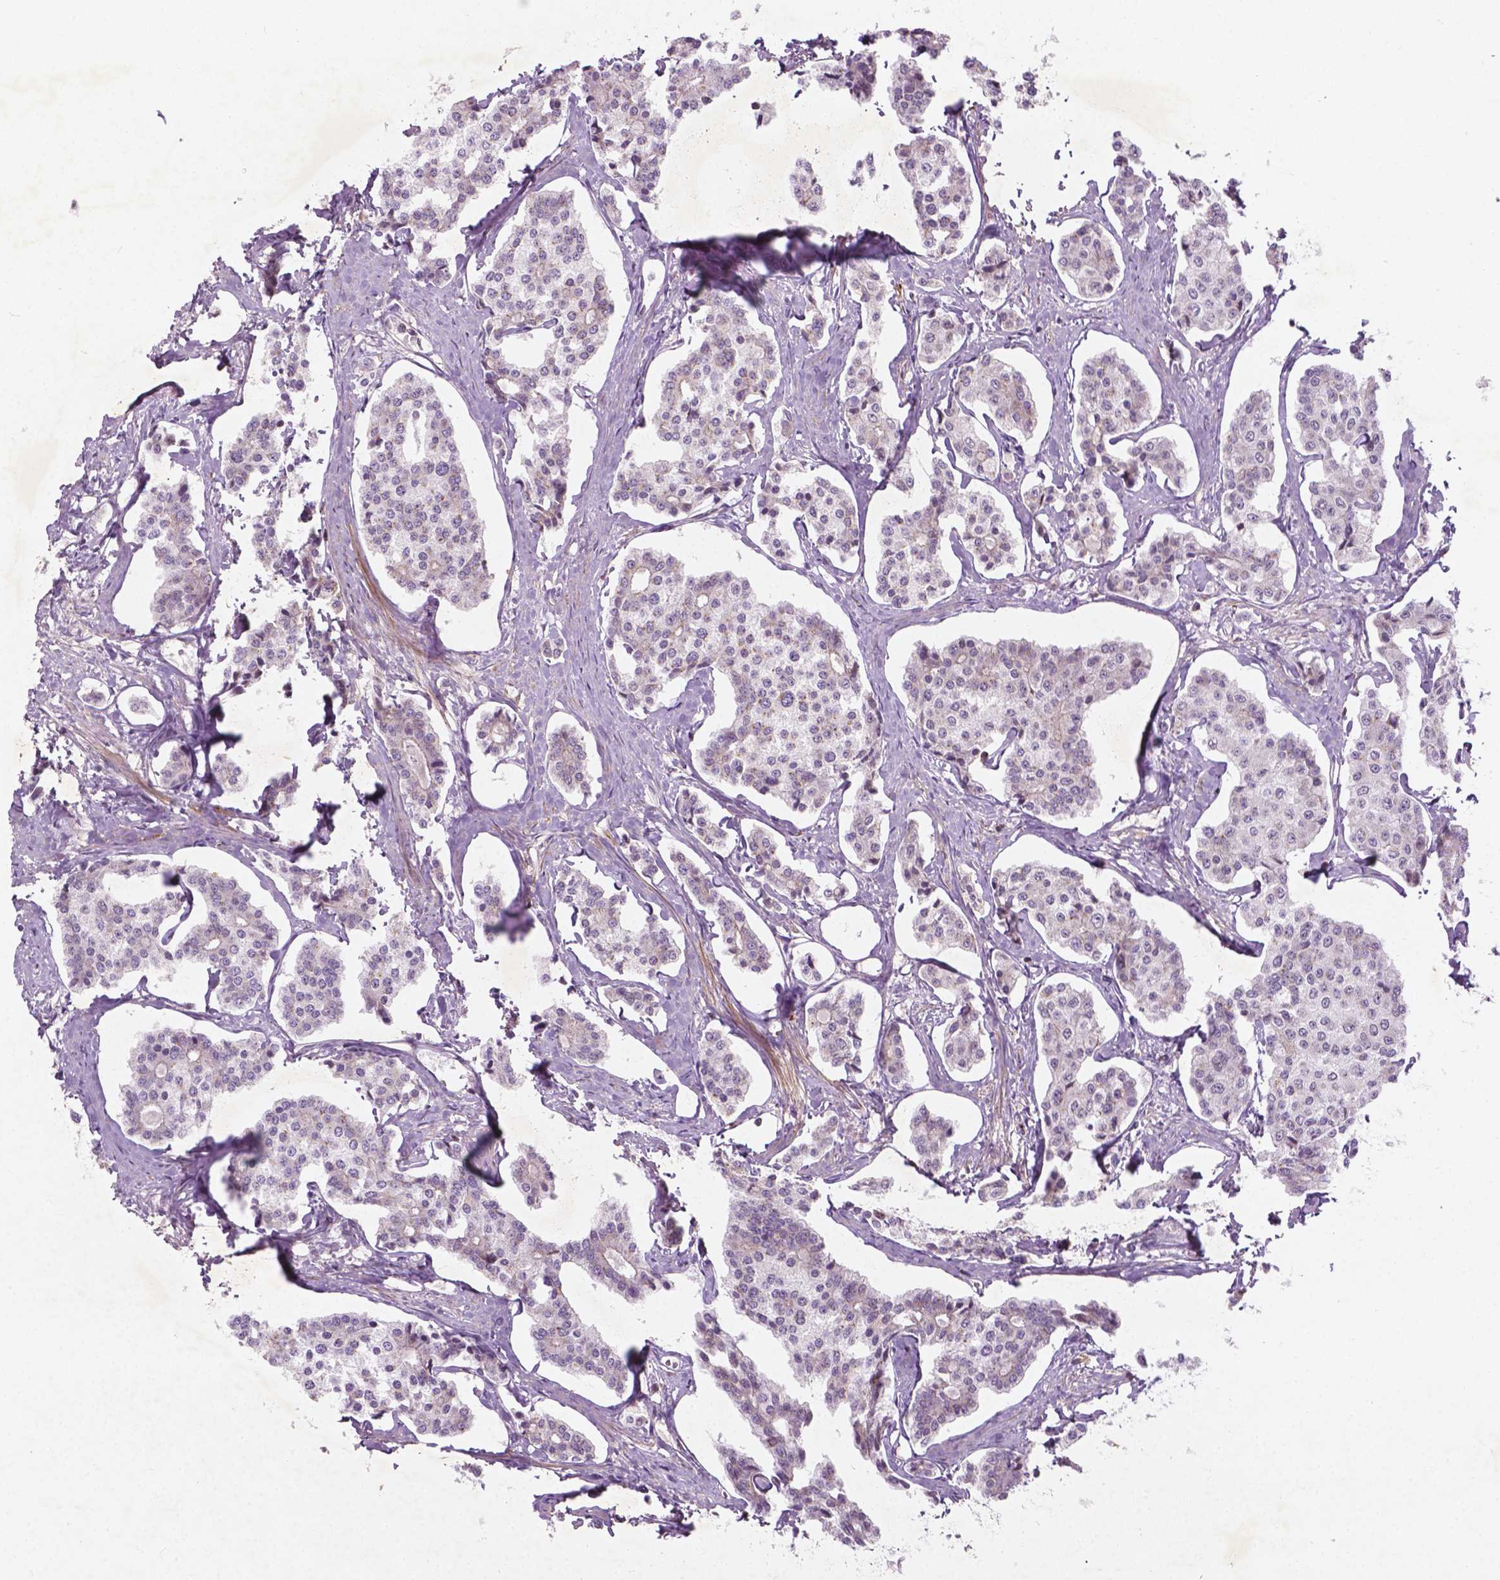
{"staining": {"intensity": "negative", "quantity": "none", "location": "none"}, "tissue": "carcinoid", "cell_type": "Tumor cells", "image_type": "cancer", "snomed": [{"axis": "morphology", "description": "Carcinoid, malignant, NOS"}, {"axis": "topography", "description": "Small intestine"}], "caption": "Image shows no significant protein staining in tumor cells of carcinoid.", "gene": "TCHP", "patient": {"sex": "female", "age": 65}}